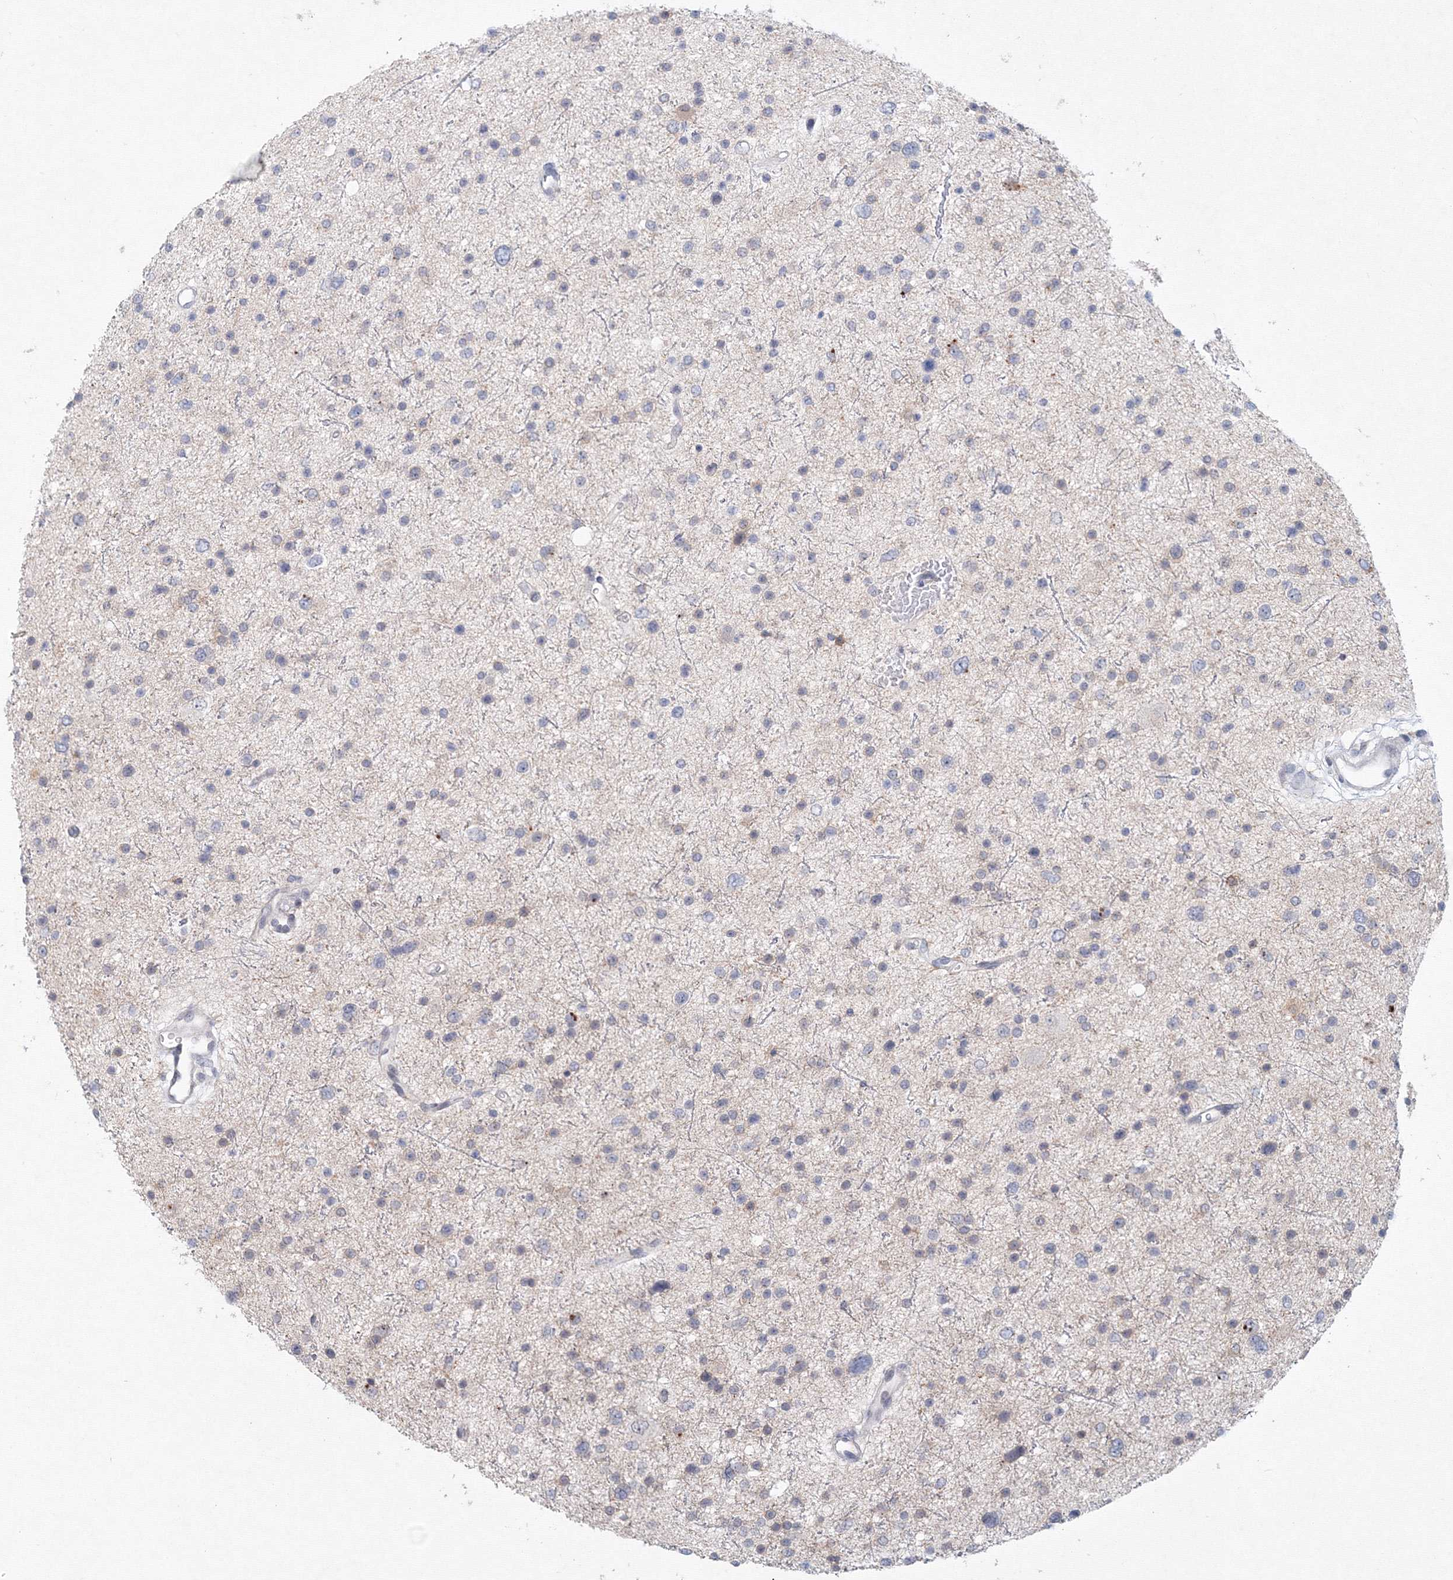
{"staining": {"intensity": "negative", "quantity": "none", "location": "none"}, "tissue": "glioma", "cell_type": "Tumor cells", "image_type": "cancer", "snomed": [{"axis": "morphology", "description": "Glioma, malignant, Low grade"}, {"axis": "topography", "description": "Brain"}], "caption": "IHC of malignant low-grade glioma shows no staining in tumor cells.", "gene": "SLC7A7", "patient": {"sex": "female", "age": 37}}